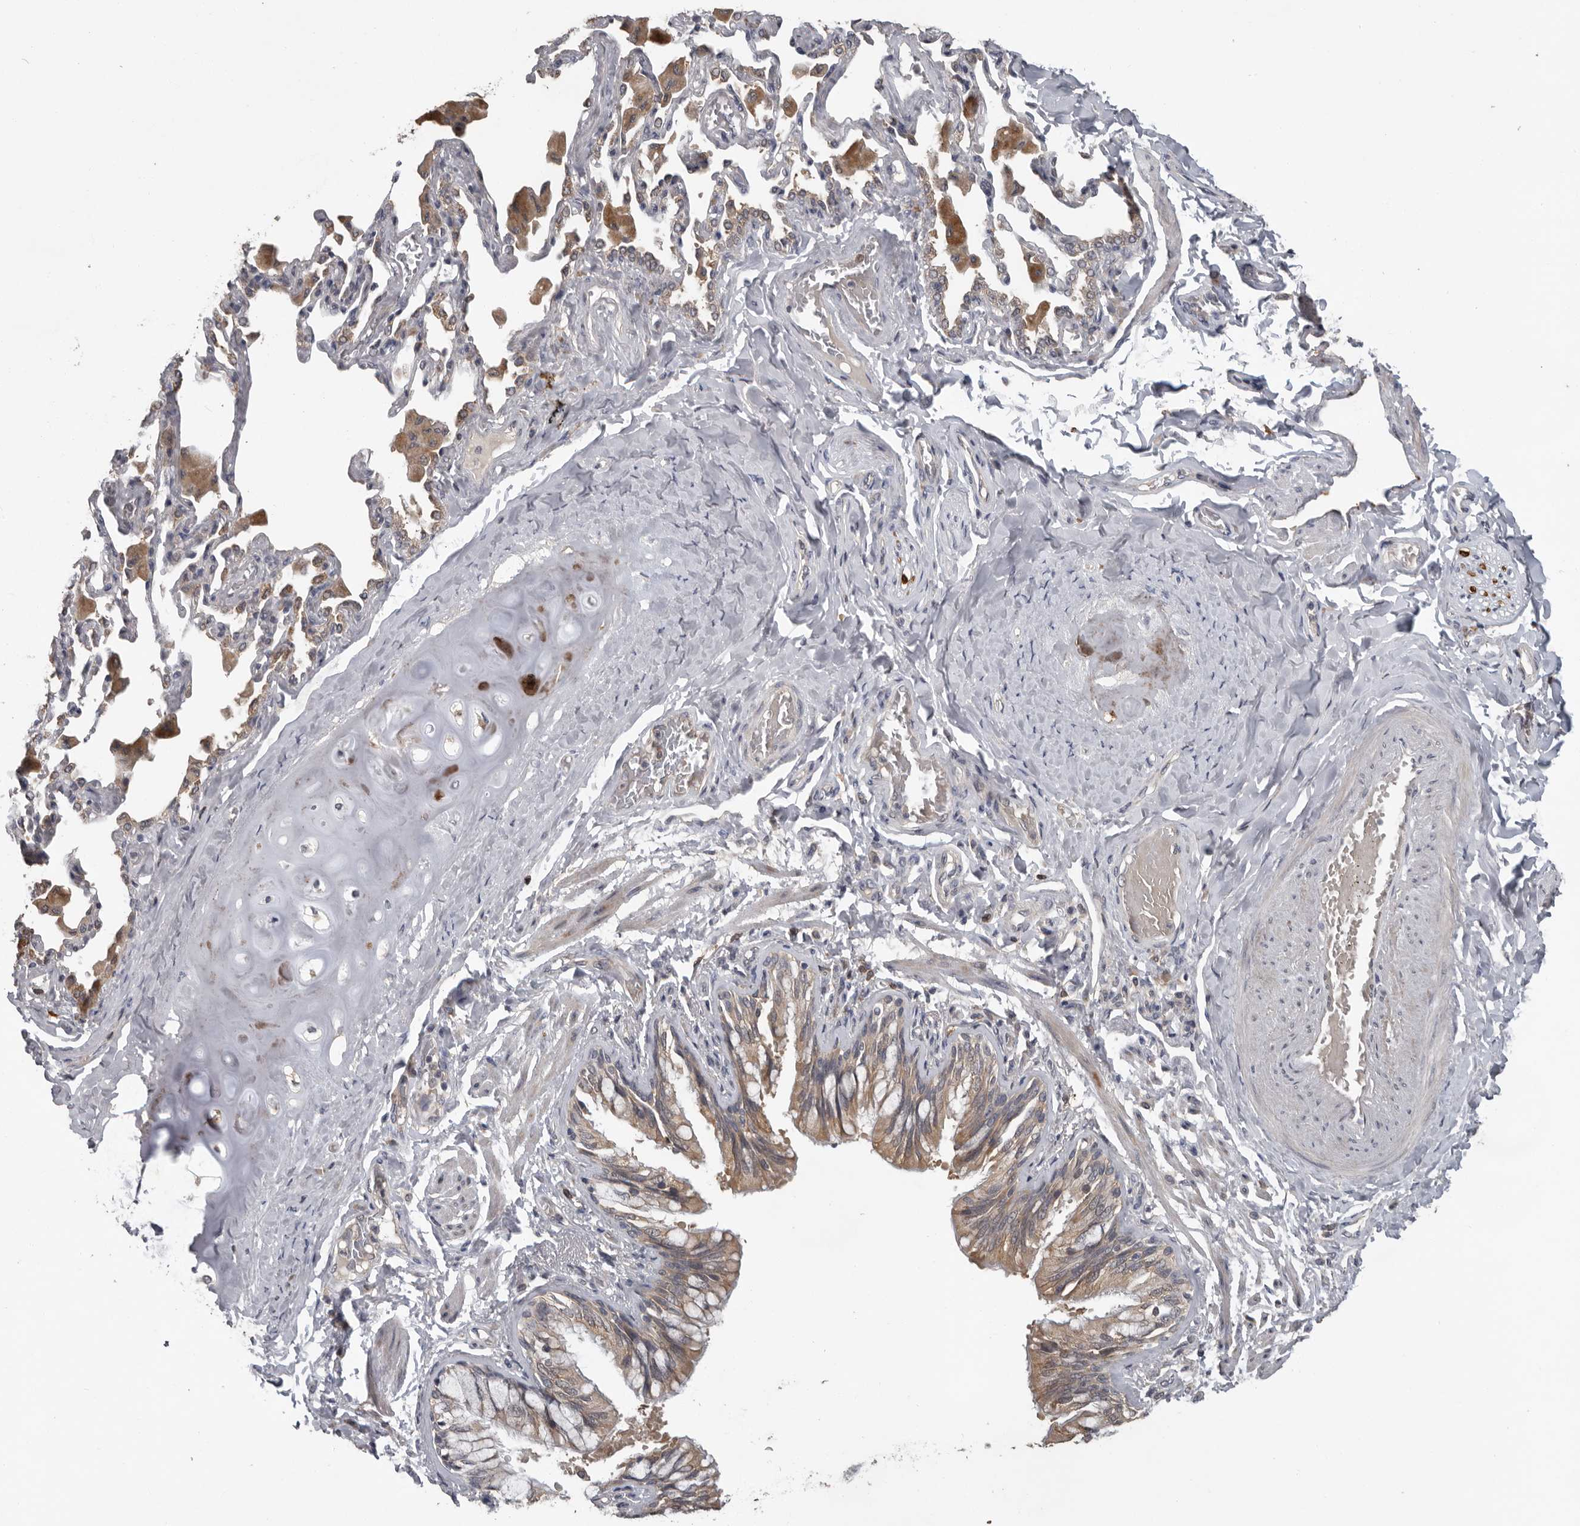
{"staining": {"intensity": "moderate", "quantity": ">75%", "location": "cytoplasmic/membranous"}, "tissue": "bronchus", "cell_type": "Respiratory epithelial cells", "image_type": "normal", "snomed": [{"axis": "morphology", "description": "Normal tissue, NOS"}, {"axis": "morphology", "description": "Inflammation, NOS"}, {"axis": "topography", "description": "Lung"}], "caption": "IHC micrograph of benign bronchus: bronchus stained using IHC exhibits medium levels of moderate protein expression localized specifically in the cytoplasmic/membranous of respiratory epithelial cells, appearing as a cytoplasmic/membranous brown color.", "gene": "MTF1", "patient": {"sex": "female", "age": 46}}